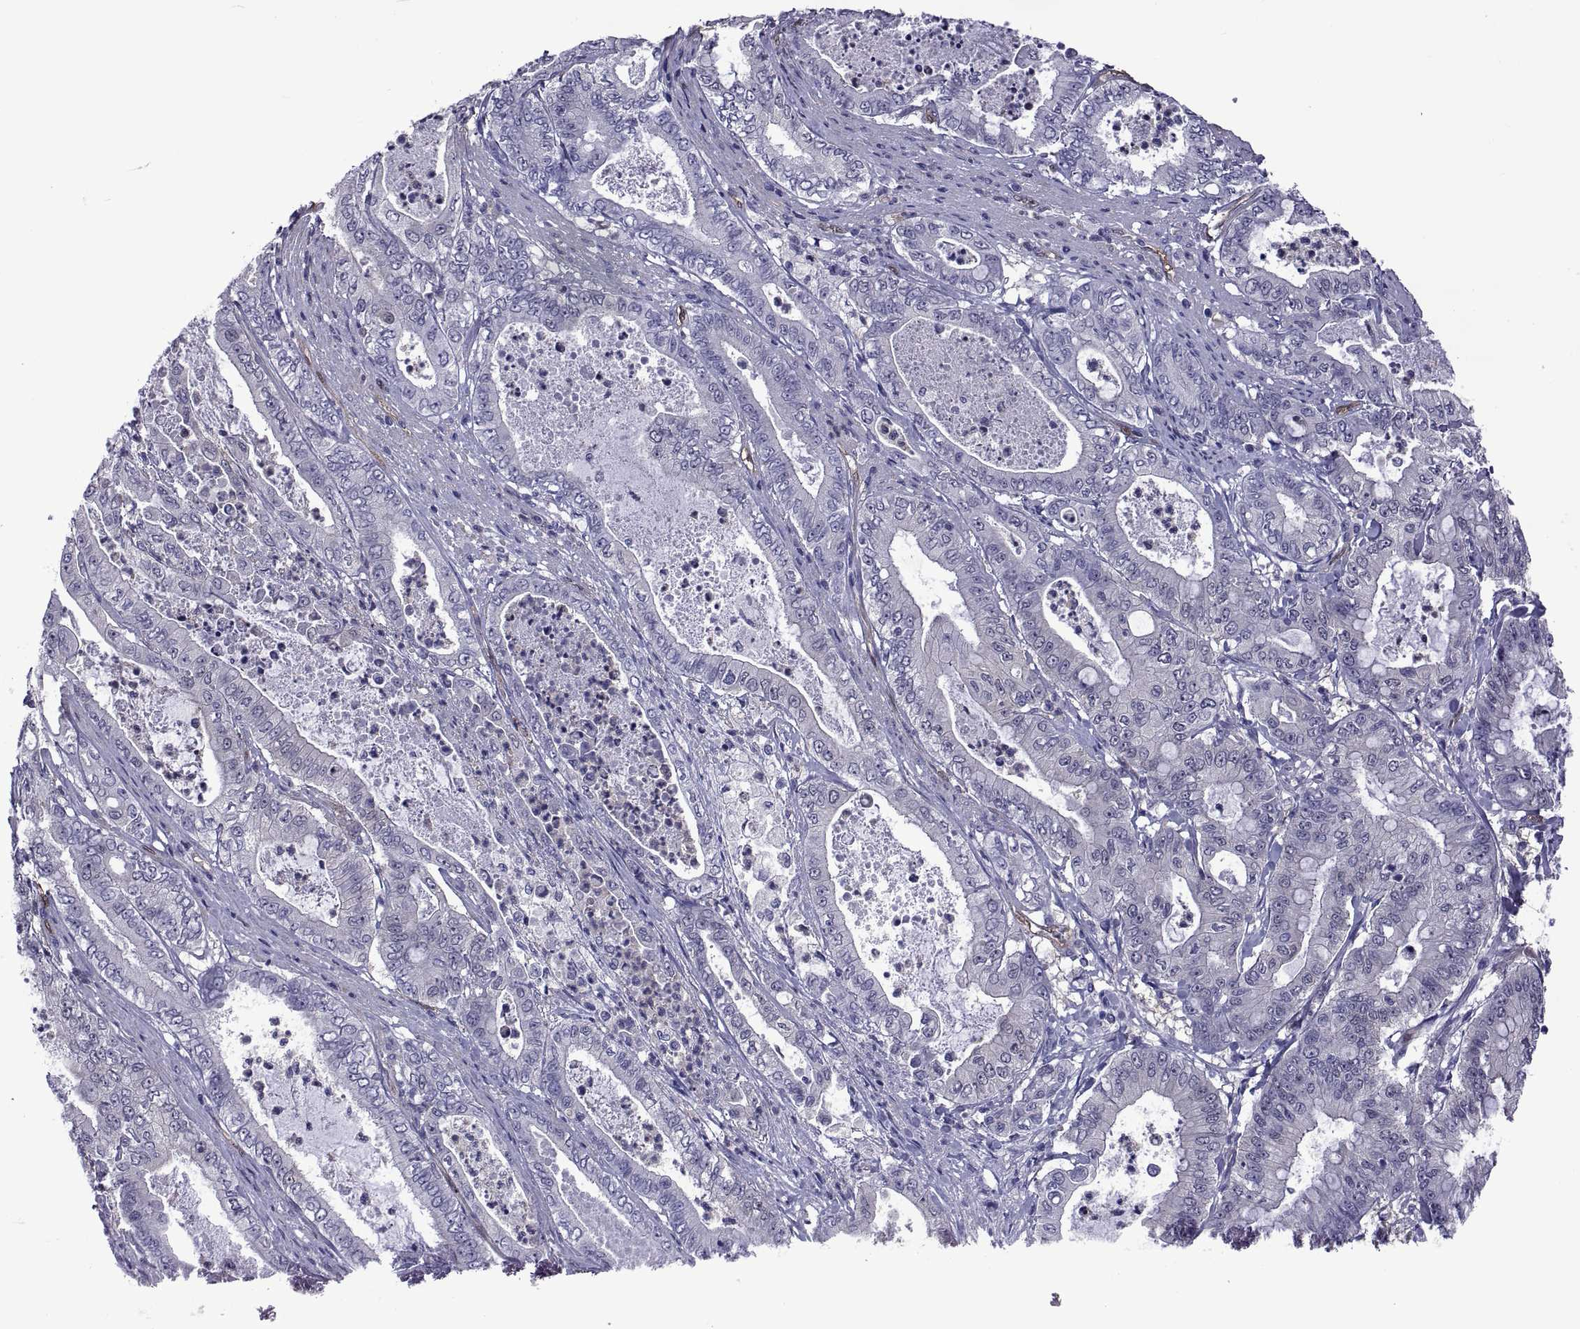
{"staining": {"intensity": "negative", "quantity": "none", "location": "none"}, "tissue": "pancreatic cancer", "cell_type": "Tumor cells", "image_type": "cancer", "snomed": [{"axis": "morphology", "description": "Adenocarcinoma, NOS"}, {"axis": "topography", "description": "Pancreas"}], "caption": "The photomicrograph exhibits no significant staining in tumor cells of adenocarcinoma (pancreatic). Nuclei are stained in blue.", "gene": "LCN9", "patient": {"sex": "male", "age": 71}}